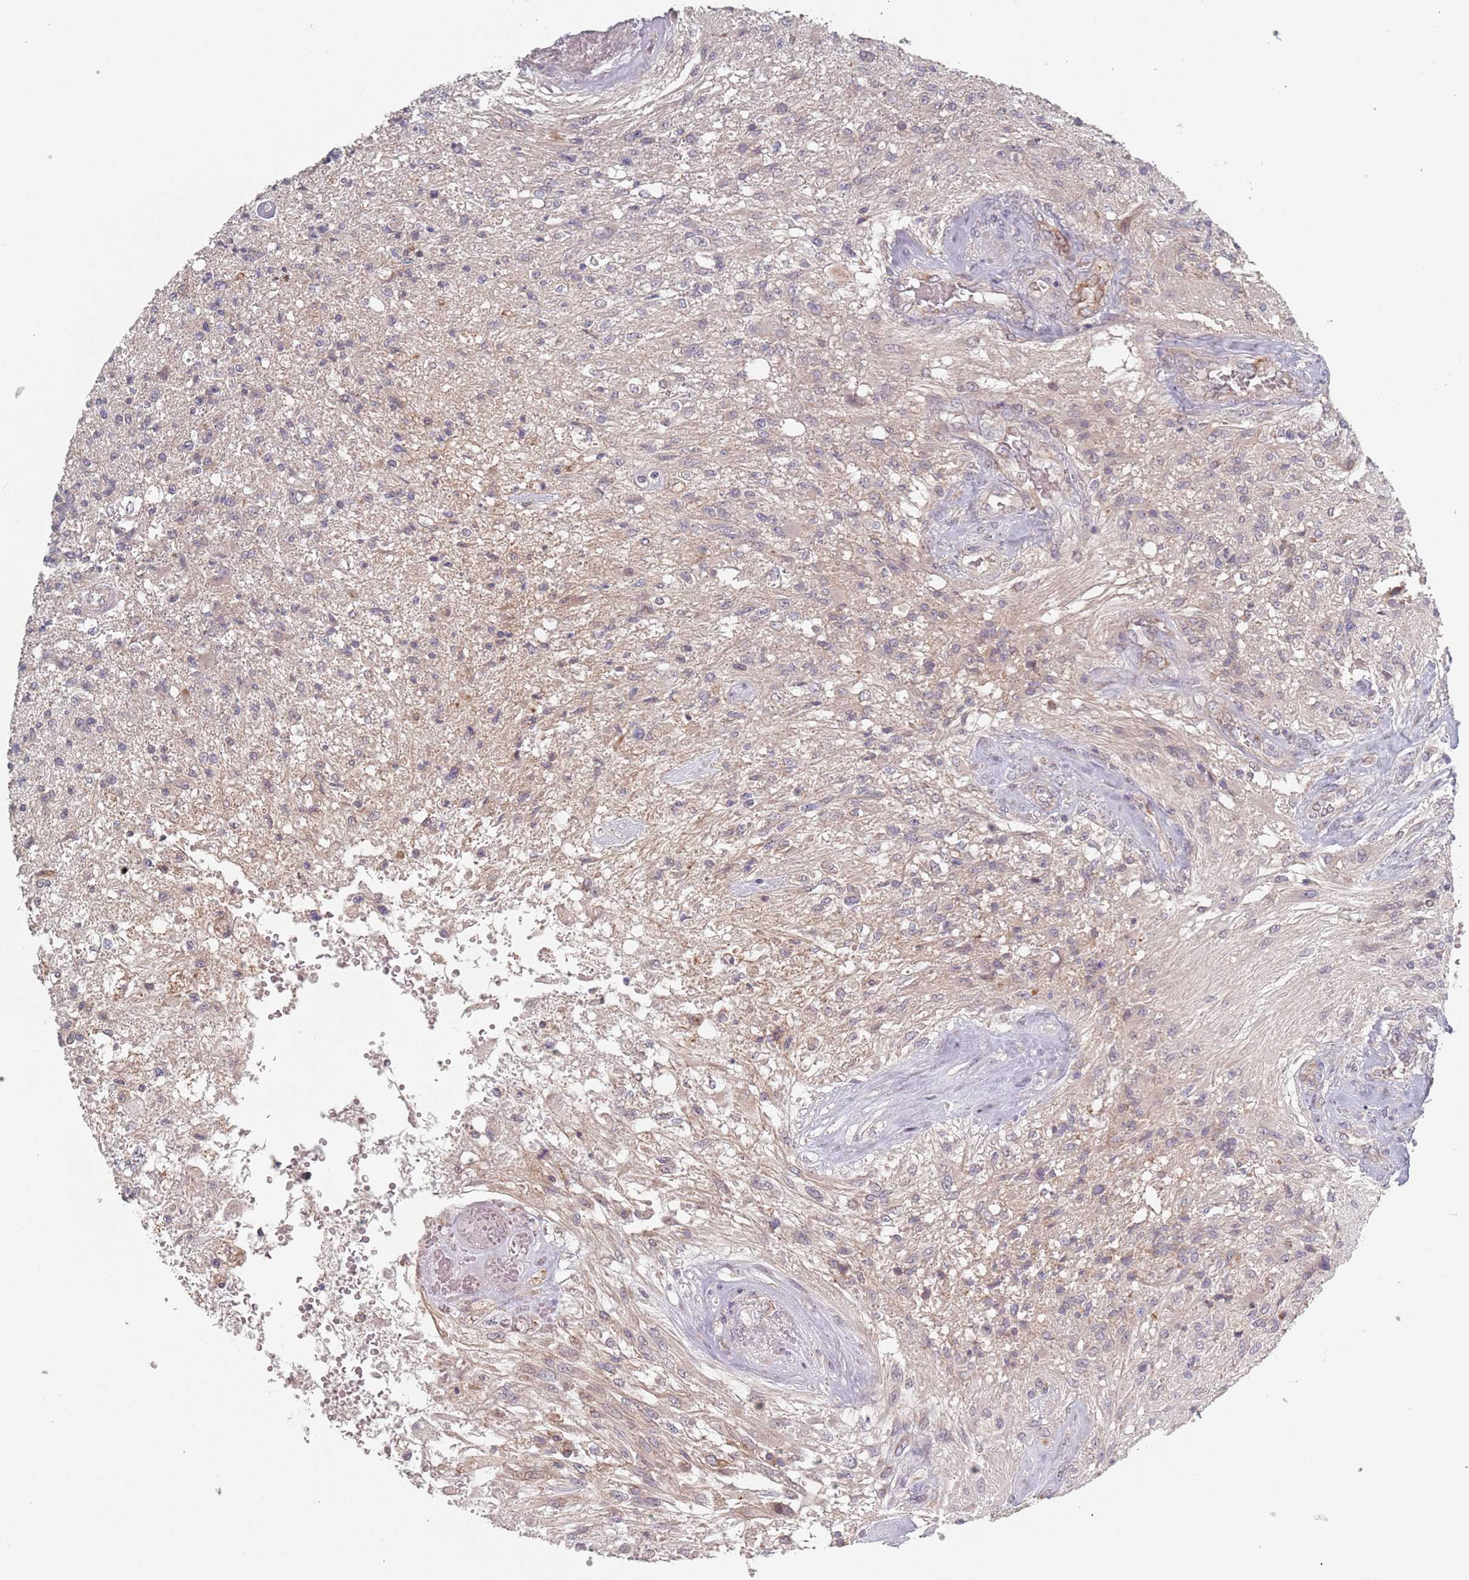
{"staining": {"intensity": "negative", "quantity": "none", "location": "none"}, "tissue": "glioma", "cell_type": "Tumor cells", "image_type": "cancer", "snomed": [{"axis": "morphology", "description": "Glioma, malignant, High grade"}, {"axis": "topography", "description": "Brain"}], "caption": "High power microscopy photomicrograph of an immunohistochemistry (IHC) histopathology image of malignant glioma (high-grade), revealing no significant positivity in tumor cells.", "gene": "ADAL", "patient": {"sex": "male", "age": 56}}